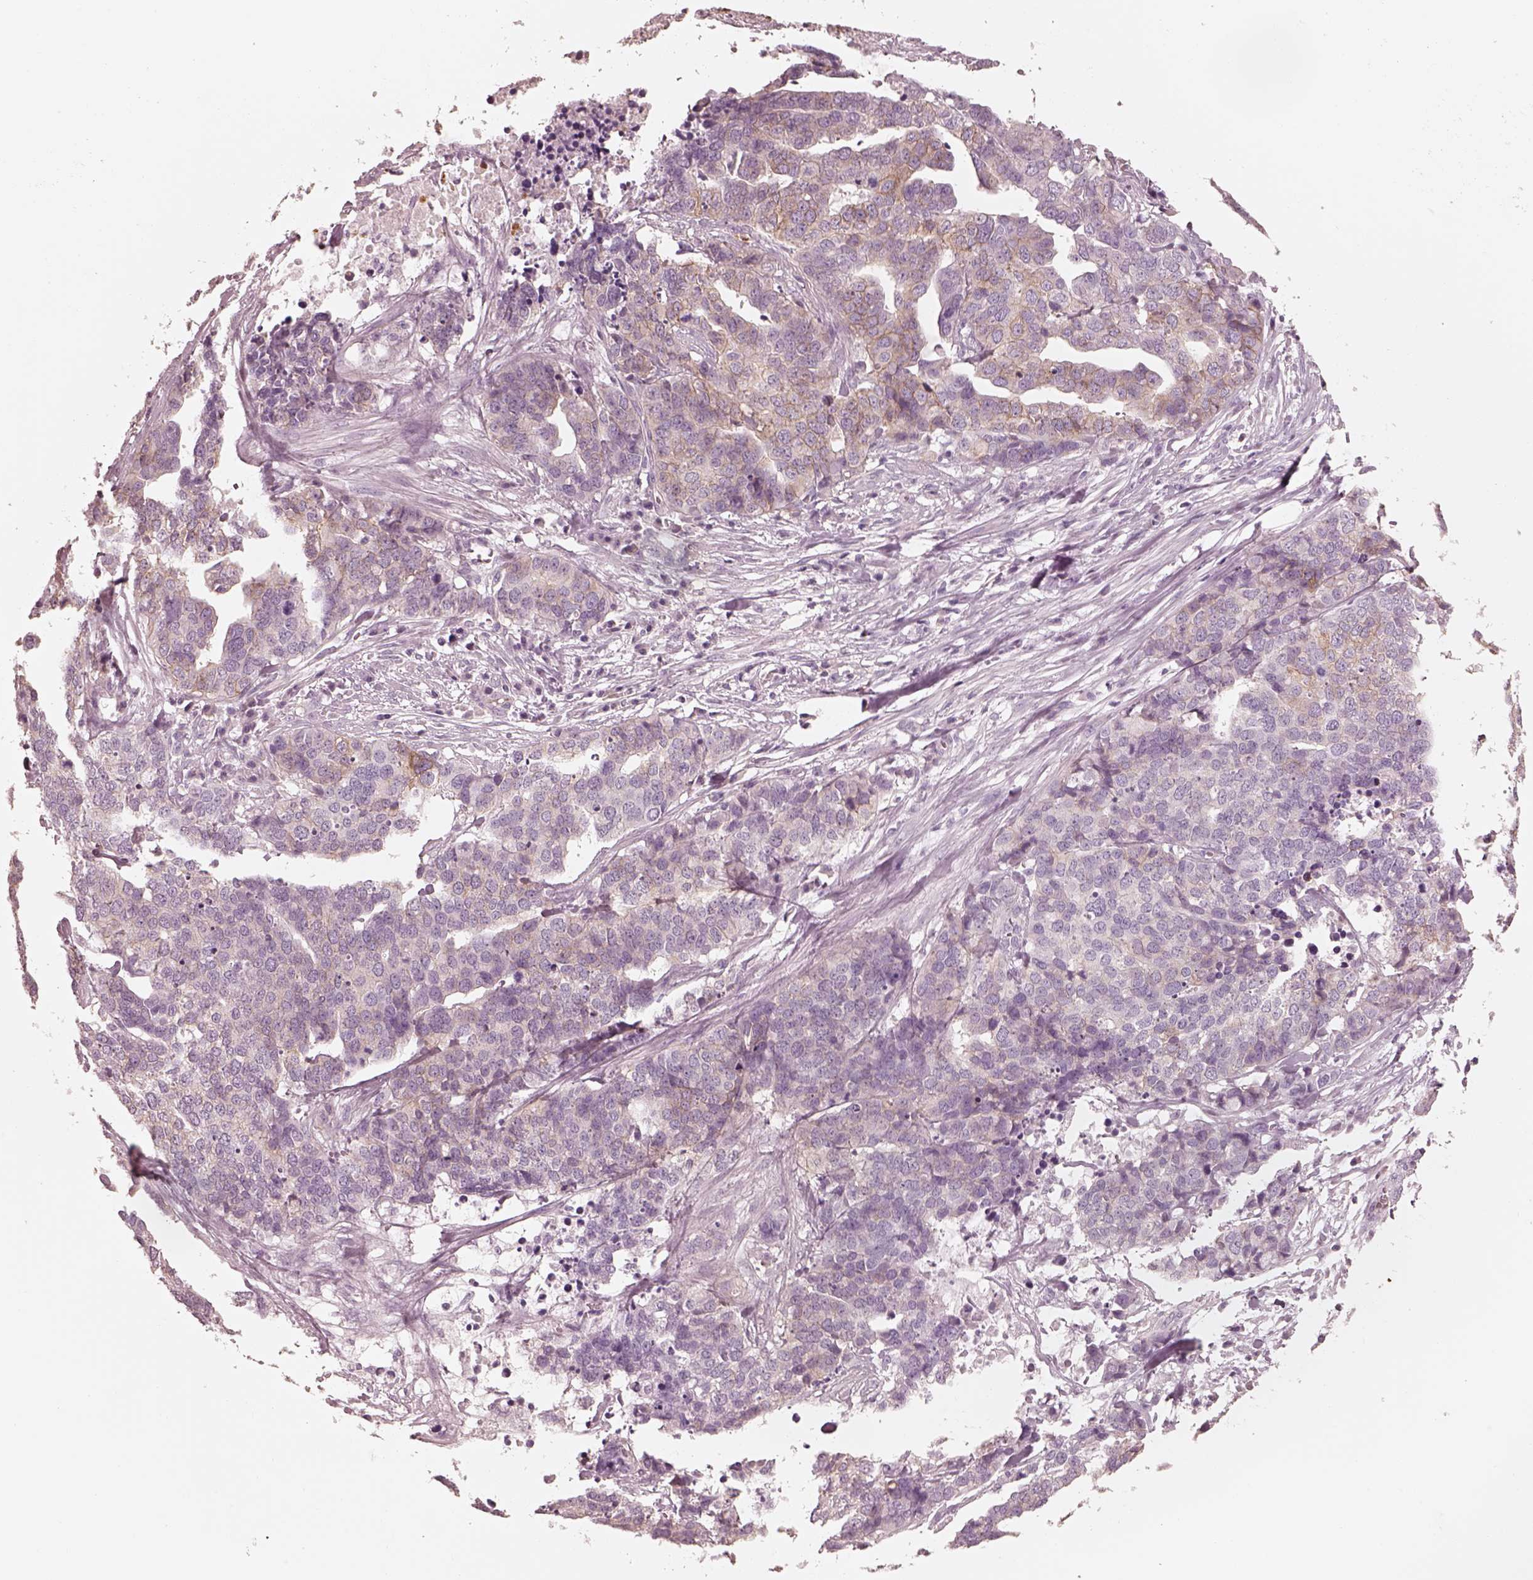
{"staining": {"intensity": "weak", "quantity": "25%-75%", "location": "cytoplasmic/membranous"}, "tissue": "ovarian cancer", "cell_type": "Tumor cells", "image_type": "cancer", "snomed": [{"axis": "morphology", "description": "Carcinoma, endometroid"}, {"axis": "topography", "description": "Ovary"}], "caption": "Ovarian cancer was stained to show a protein in brown. There is low levels of weak cytoplasmic/membranous expression in approximately 25%-75% of tumor cells.", "gene": "GPRIN1", "patient": {"sex": "female", "age": 65}}